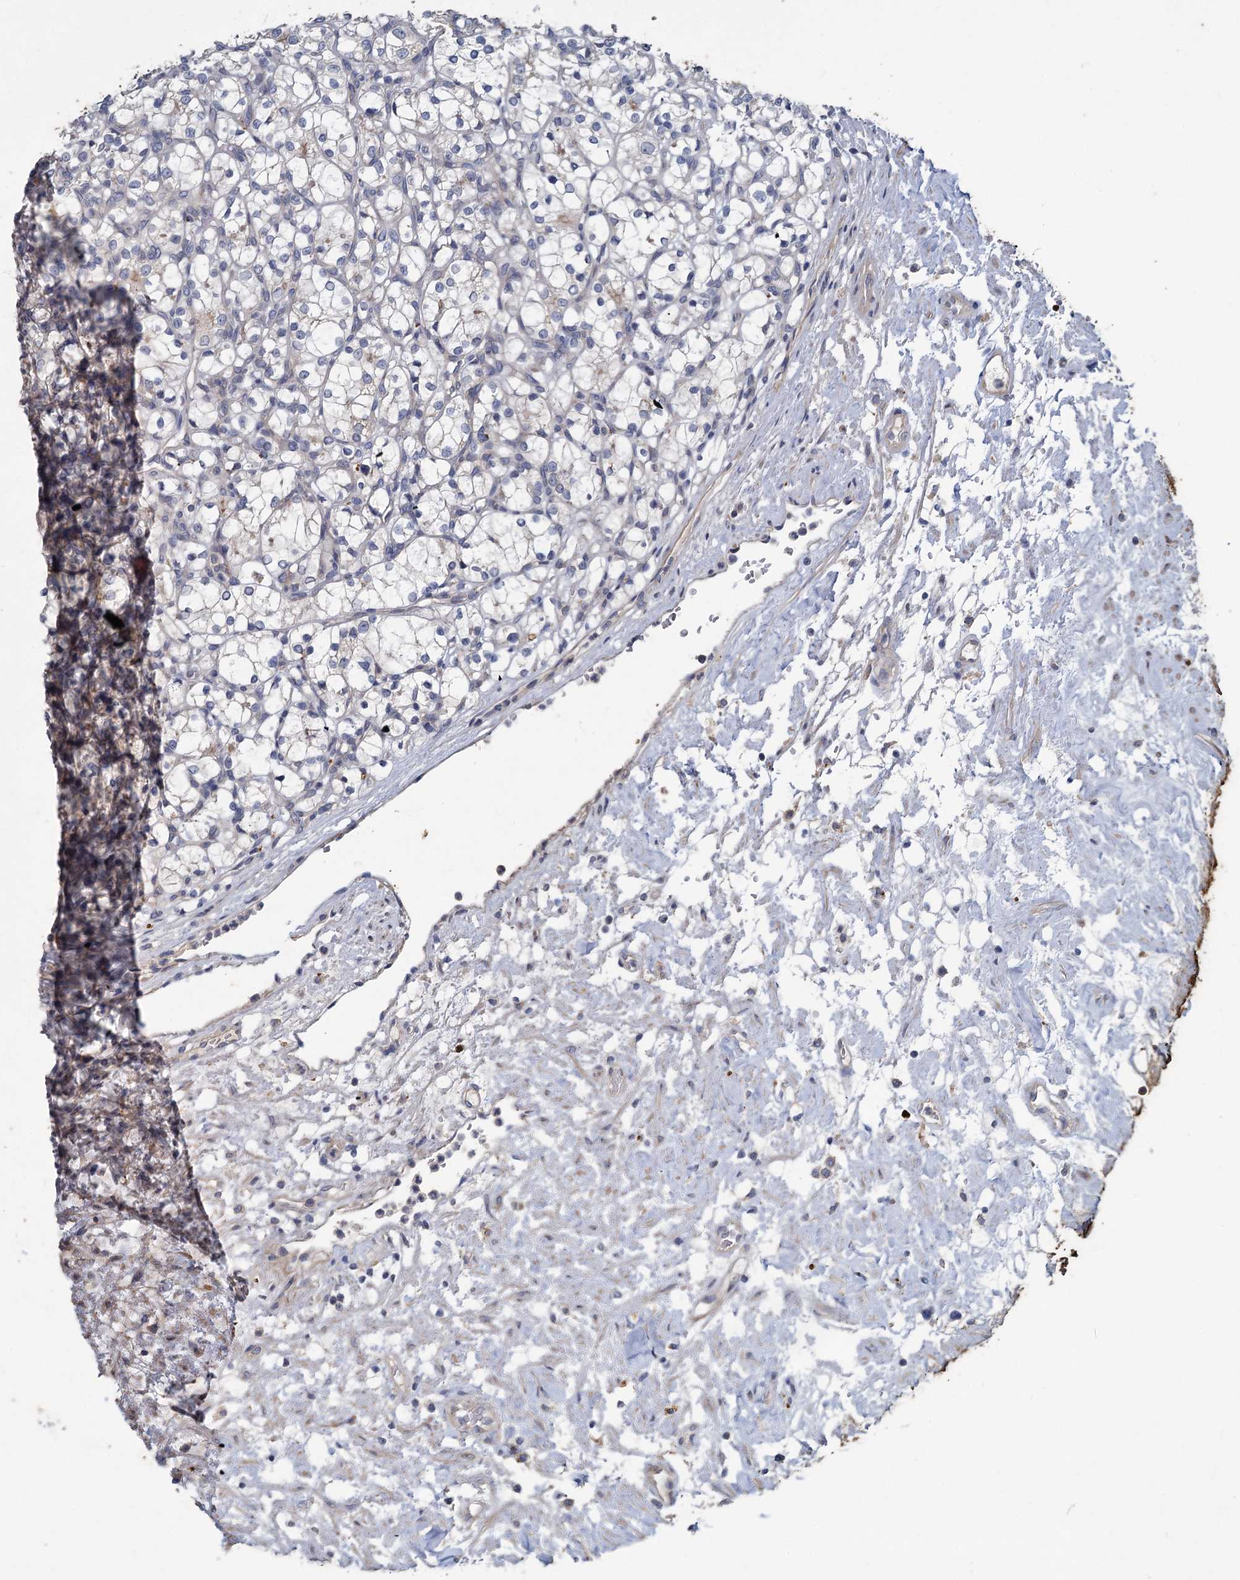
{"staining": {"intensity": "negative", "quantity": "none", "location": "none"}, "tissue": "renal cancer", "cell_type": "Tumor cells", "image_type": "cancer", "snomed": [{"axis": "morphology", "description": "Adenocarcinoma, NOS"}, {"axis": "topography", "description": "Kidney"}], "caption": "A high-resolution photomicrograph shows immunohistochemistry (IHC) staining of renal cancer, which exhibits no significant positivity in tumor cells.", "gene": "SLC2A7", "patient": {"sex": "female", "age": 69}}